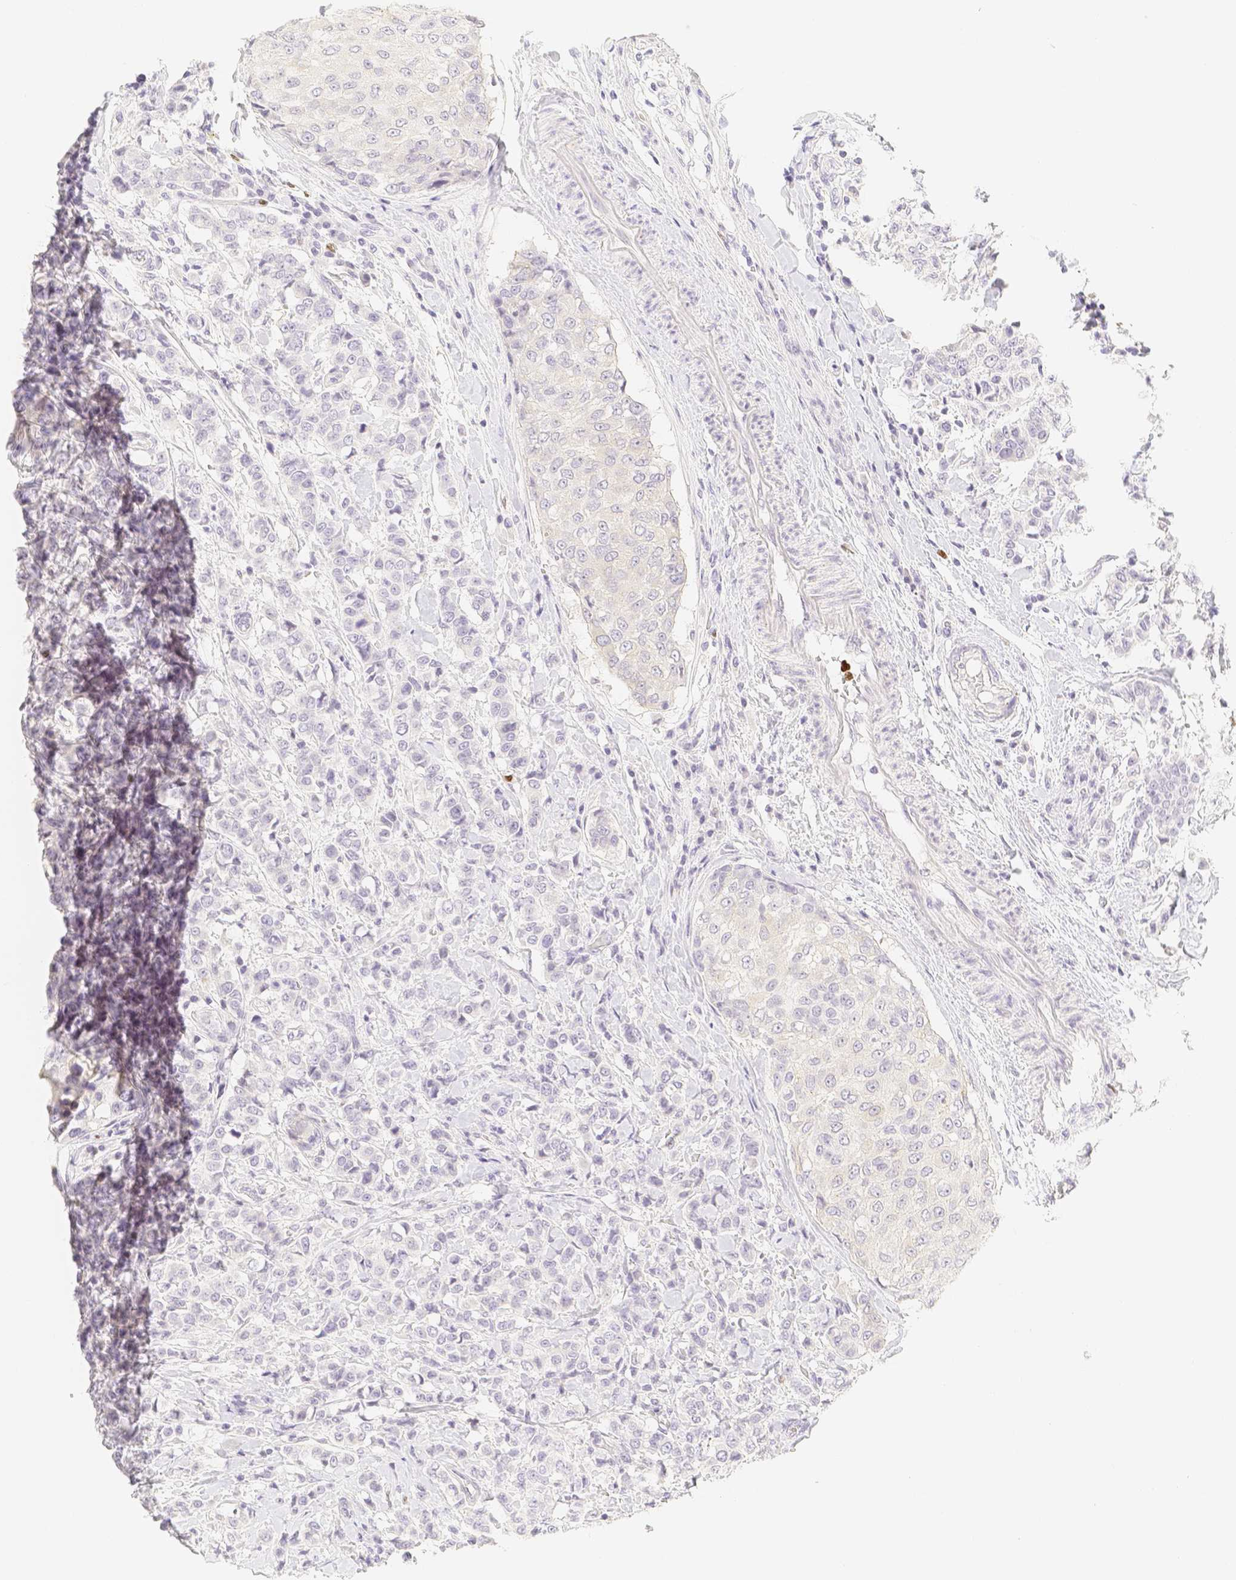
{"staining": {"intensity": "negative", "quantity": "none", "location": "none"}, "tissue": "breast cancer", "cell_type": "Tumor cells", "image_type": "cancer", "snomed": [{"axis": "morphology", "description": "Duct carcinoma"}, {"axis": "topography", "description": "Breast"}], "caption": "Immunohistochemistry of human breast cancer shows no positivity in tumor cells. (DAB IHC with hematoxylin counter stain).", "gene": "PADI4", "patient": {"sex": "female", "age": 27}}